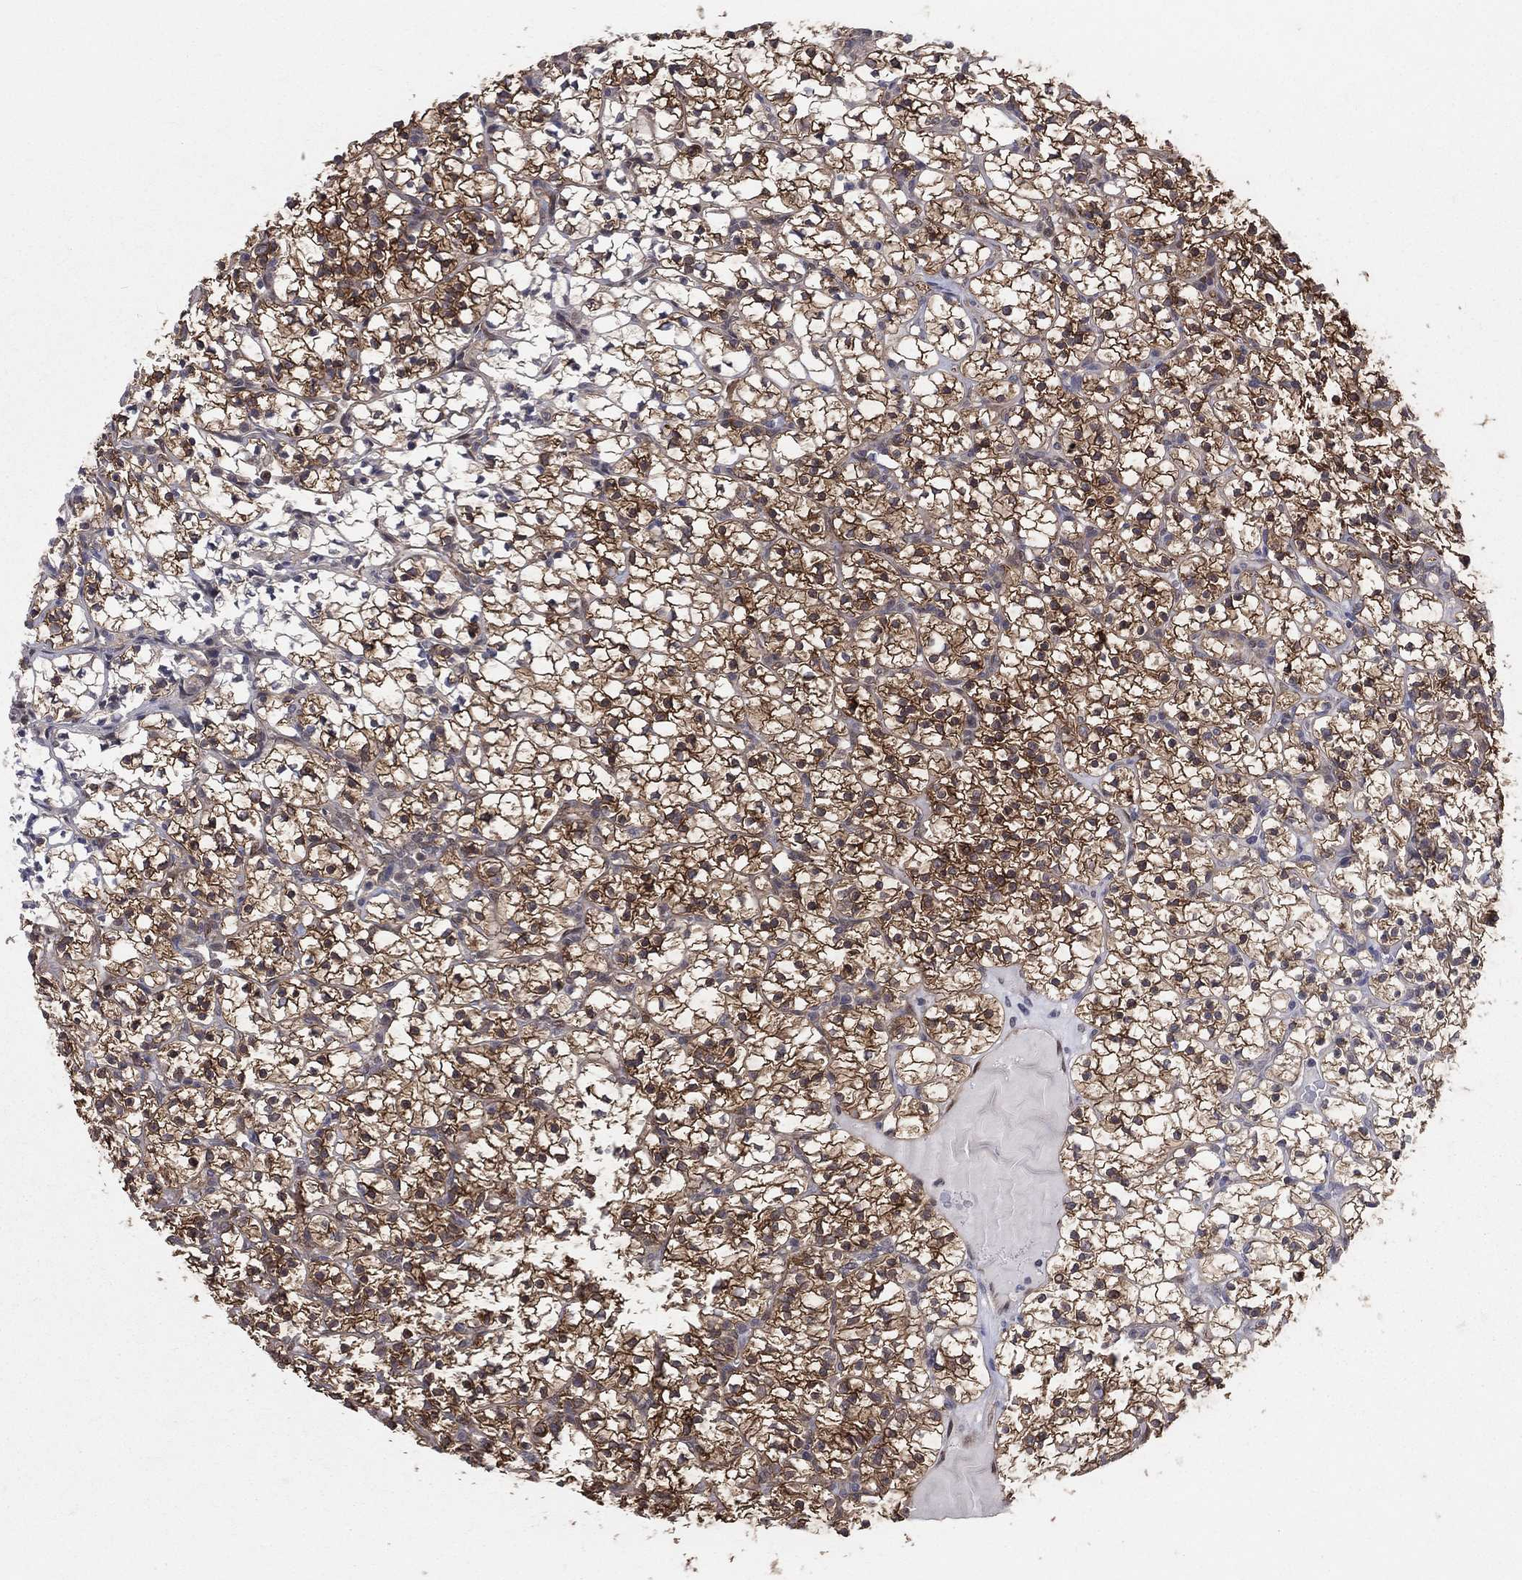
{"staining": {"intensity": "strong", "quantity": "25%-75%", "location": "cytoplasmic/membranous"}, "tissue": "renal cancer", "cell_type": "Tumor cells", "image_type": "cancer", "snomed": [{"axis": "morphology", "description": "Adenocarcinoma, NOS"}, {"axis": "topography", "description": "Kidney"}], "caption": "The photomicrograph exhibits staining of renal adenocarcinoma, revealing strong cytoplasmic/membranous protein staining (brown color) within tumor cells.", "gene": "GMPR2", "patient": {"sex": "female", "age": 89}}